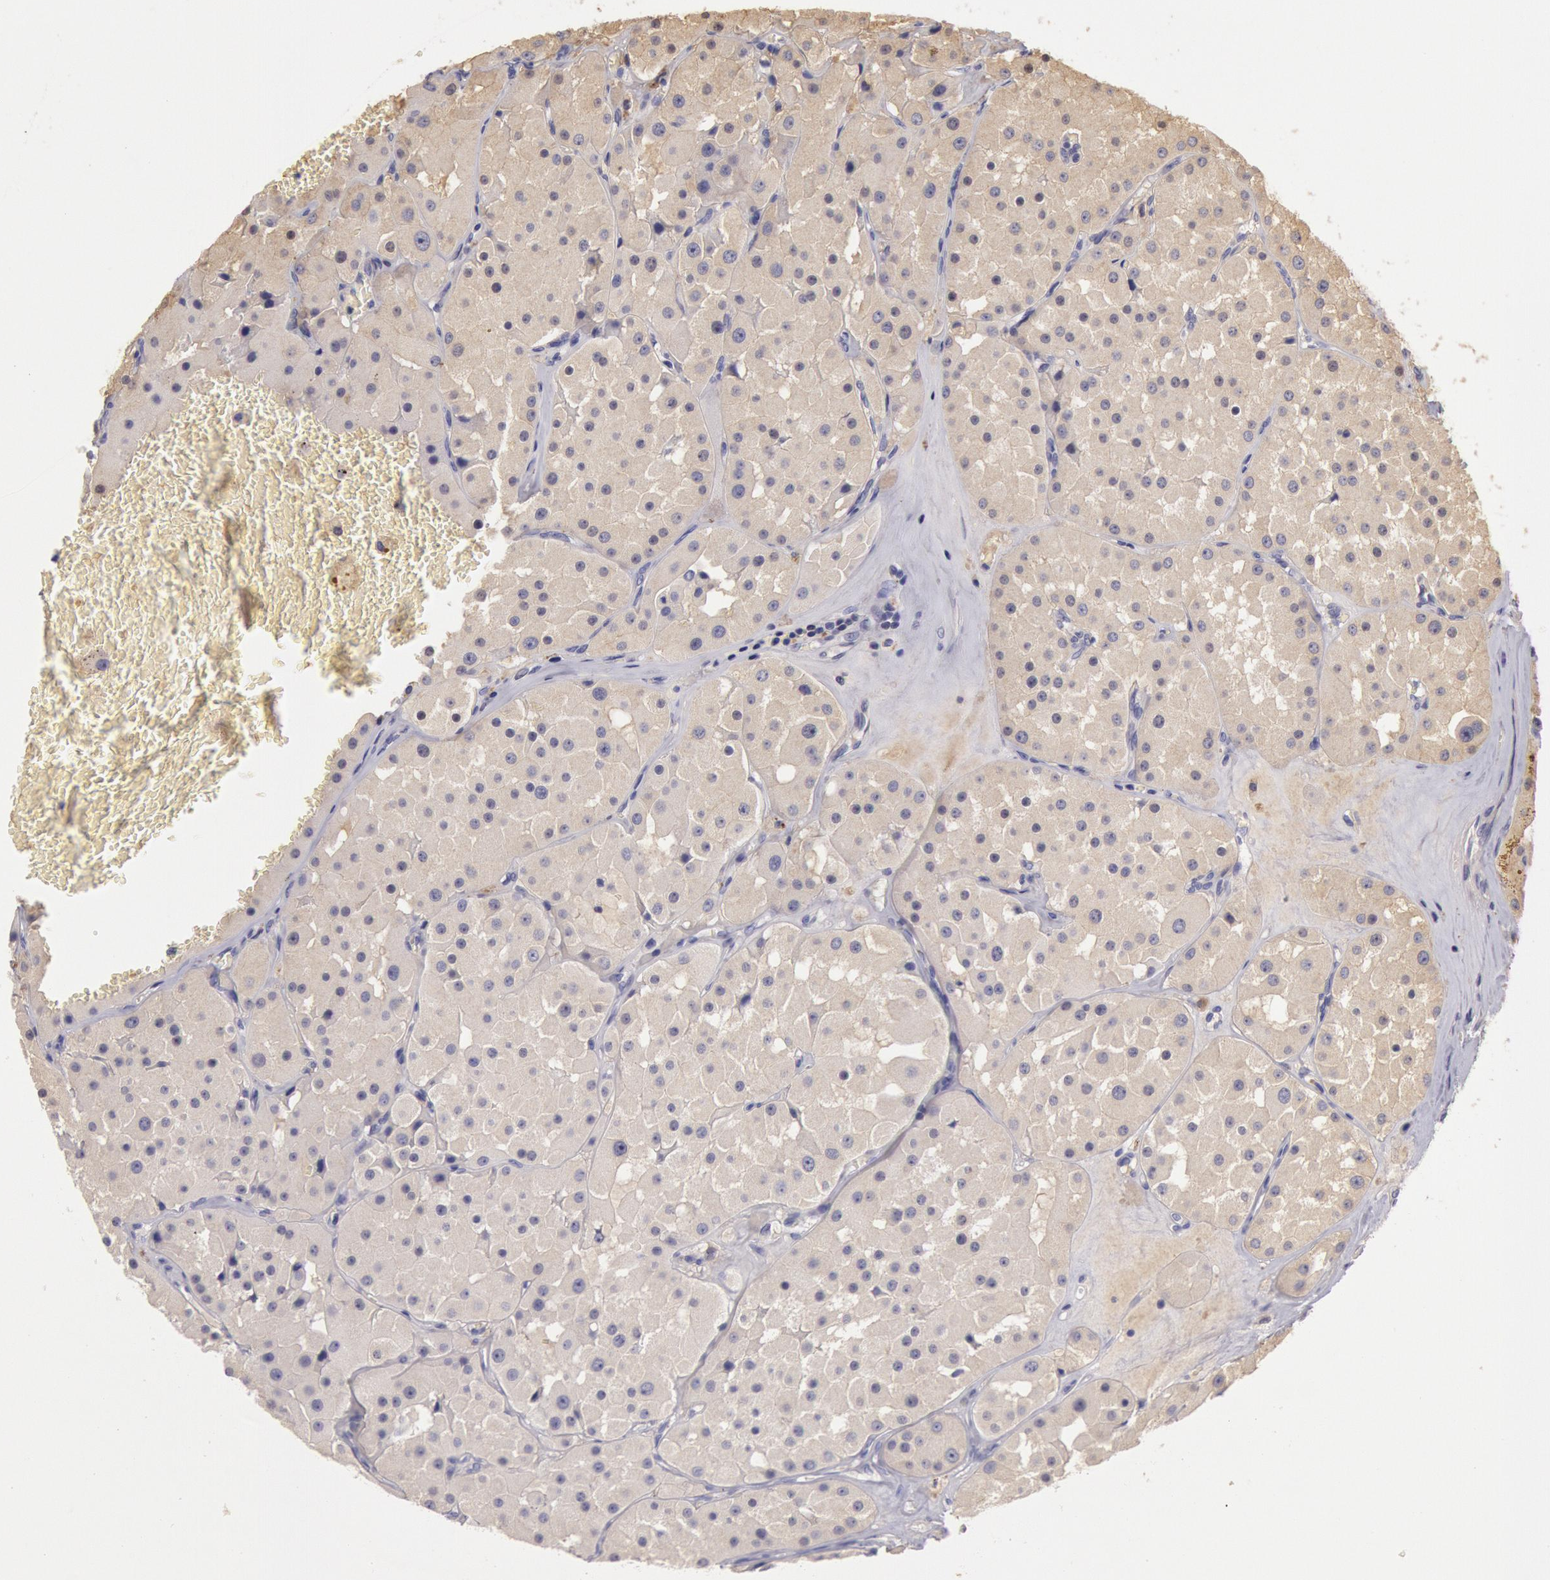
{"staining": {"intensity": "negative", "quantity": "none", "location": "none"}, "tissue": "renal cancer", "cell_type": "Tumor cells", "image_type": "cancer", "snomed": [{"axis": "morphology", "description": "Adenocarcinoma, uncertain malignant potential"}, {"axis": "topography", "description": "Kidney"}], "caption": "Renal adenocarcinoma,  uncertain malignant potential stained for a protein using IHC exhibits no staining tumor cells.", "gene": "C1R", "patient": {"sex": "male", "age": 63}}